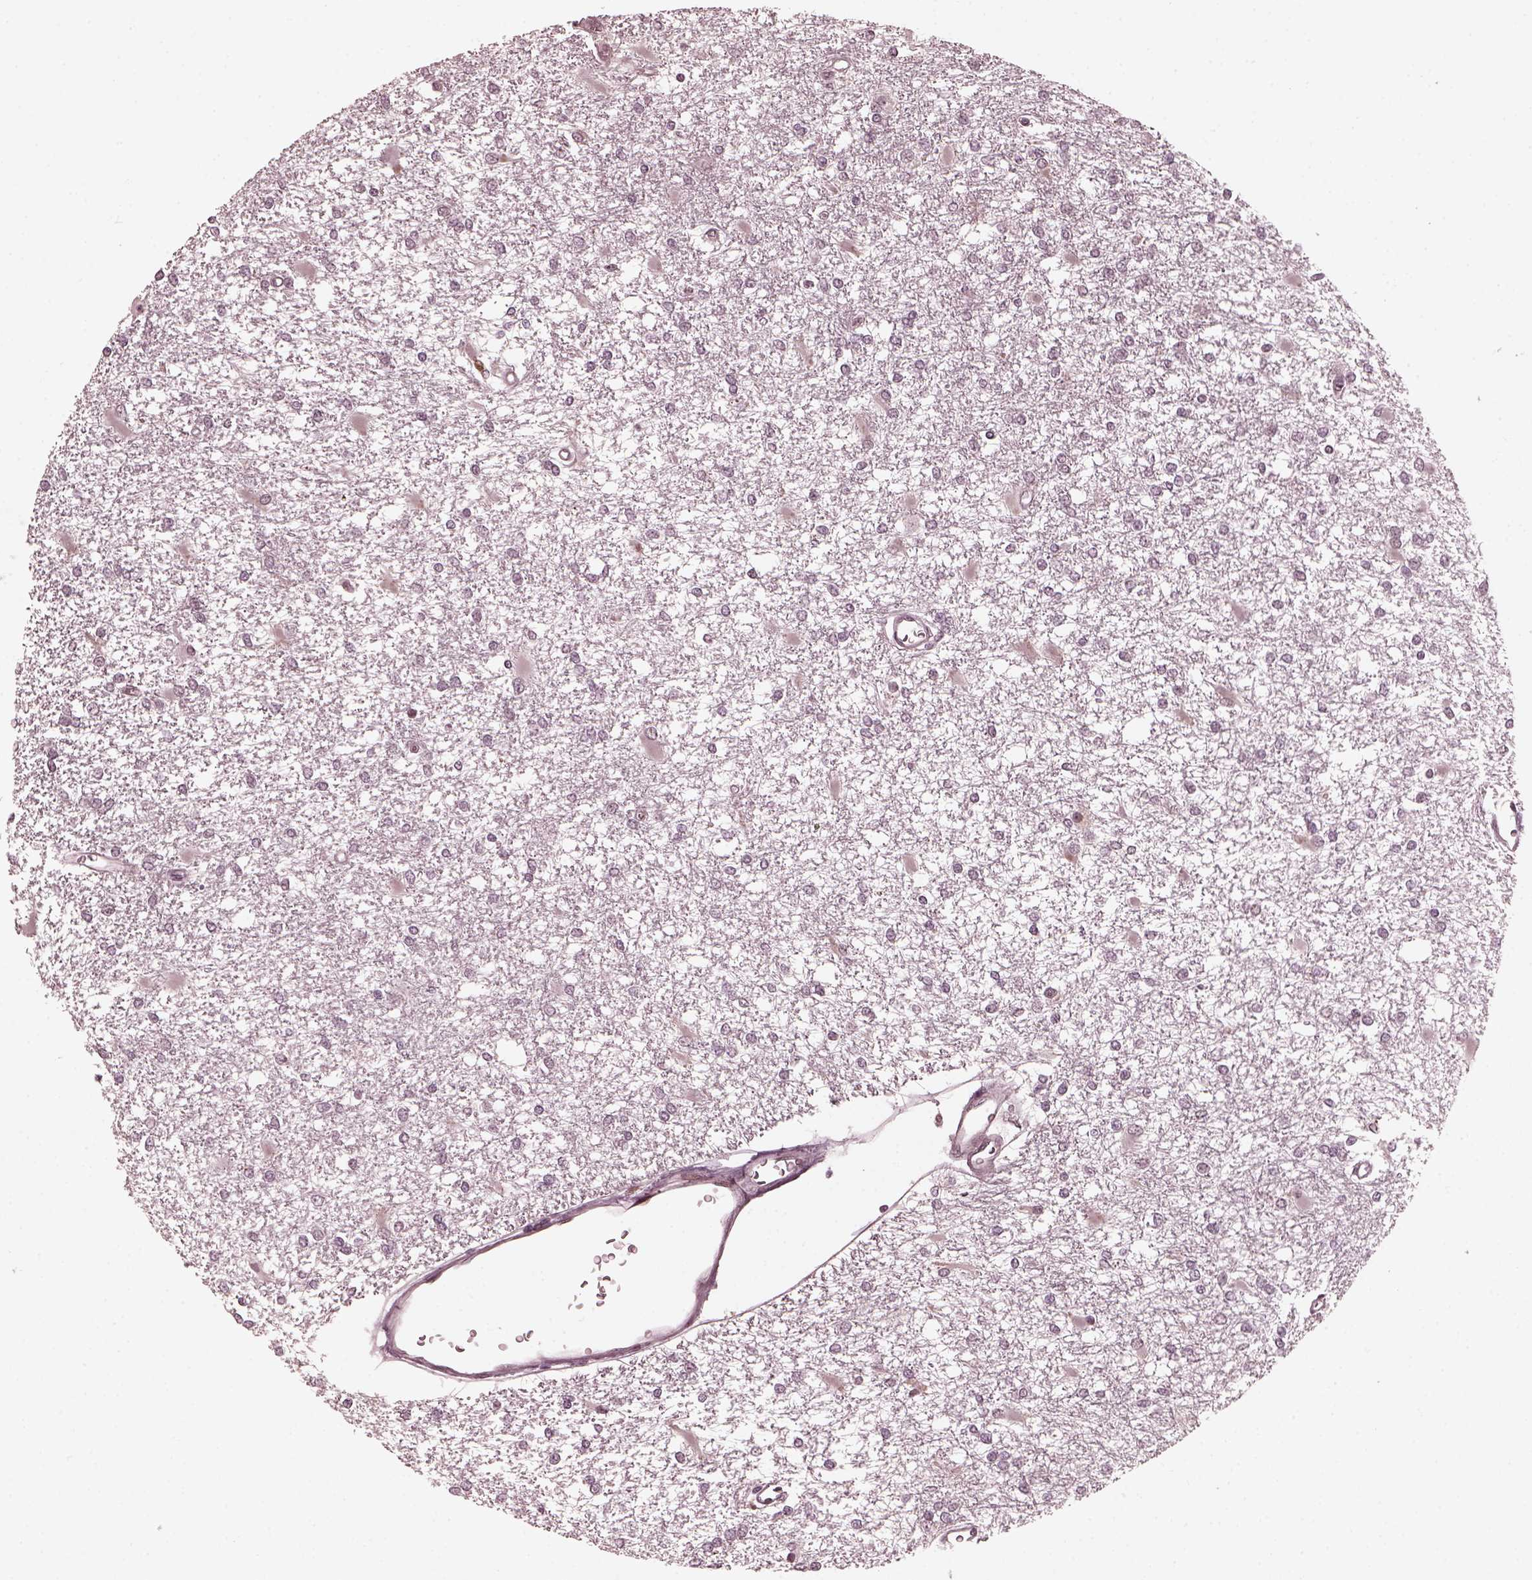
{"staining": {"intensity": "negative", "quantity": "none", "location": "none"}, "tissue": "glioma", "cell_type": "Tumor cells", "image_type": "cancer", "snomed": [{"axis": "morphology", "description": "Glioma, malignant, High grade"}, {"axis": "topography", "description": "Cerebral cortex"}], "caption": "The immunohistochemistry photomicrograph has no significant staining in tumor cells of glioma tissue.", "gene": "TRIB3", "patient": {"sex": "male", "age": 79}}